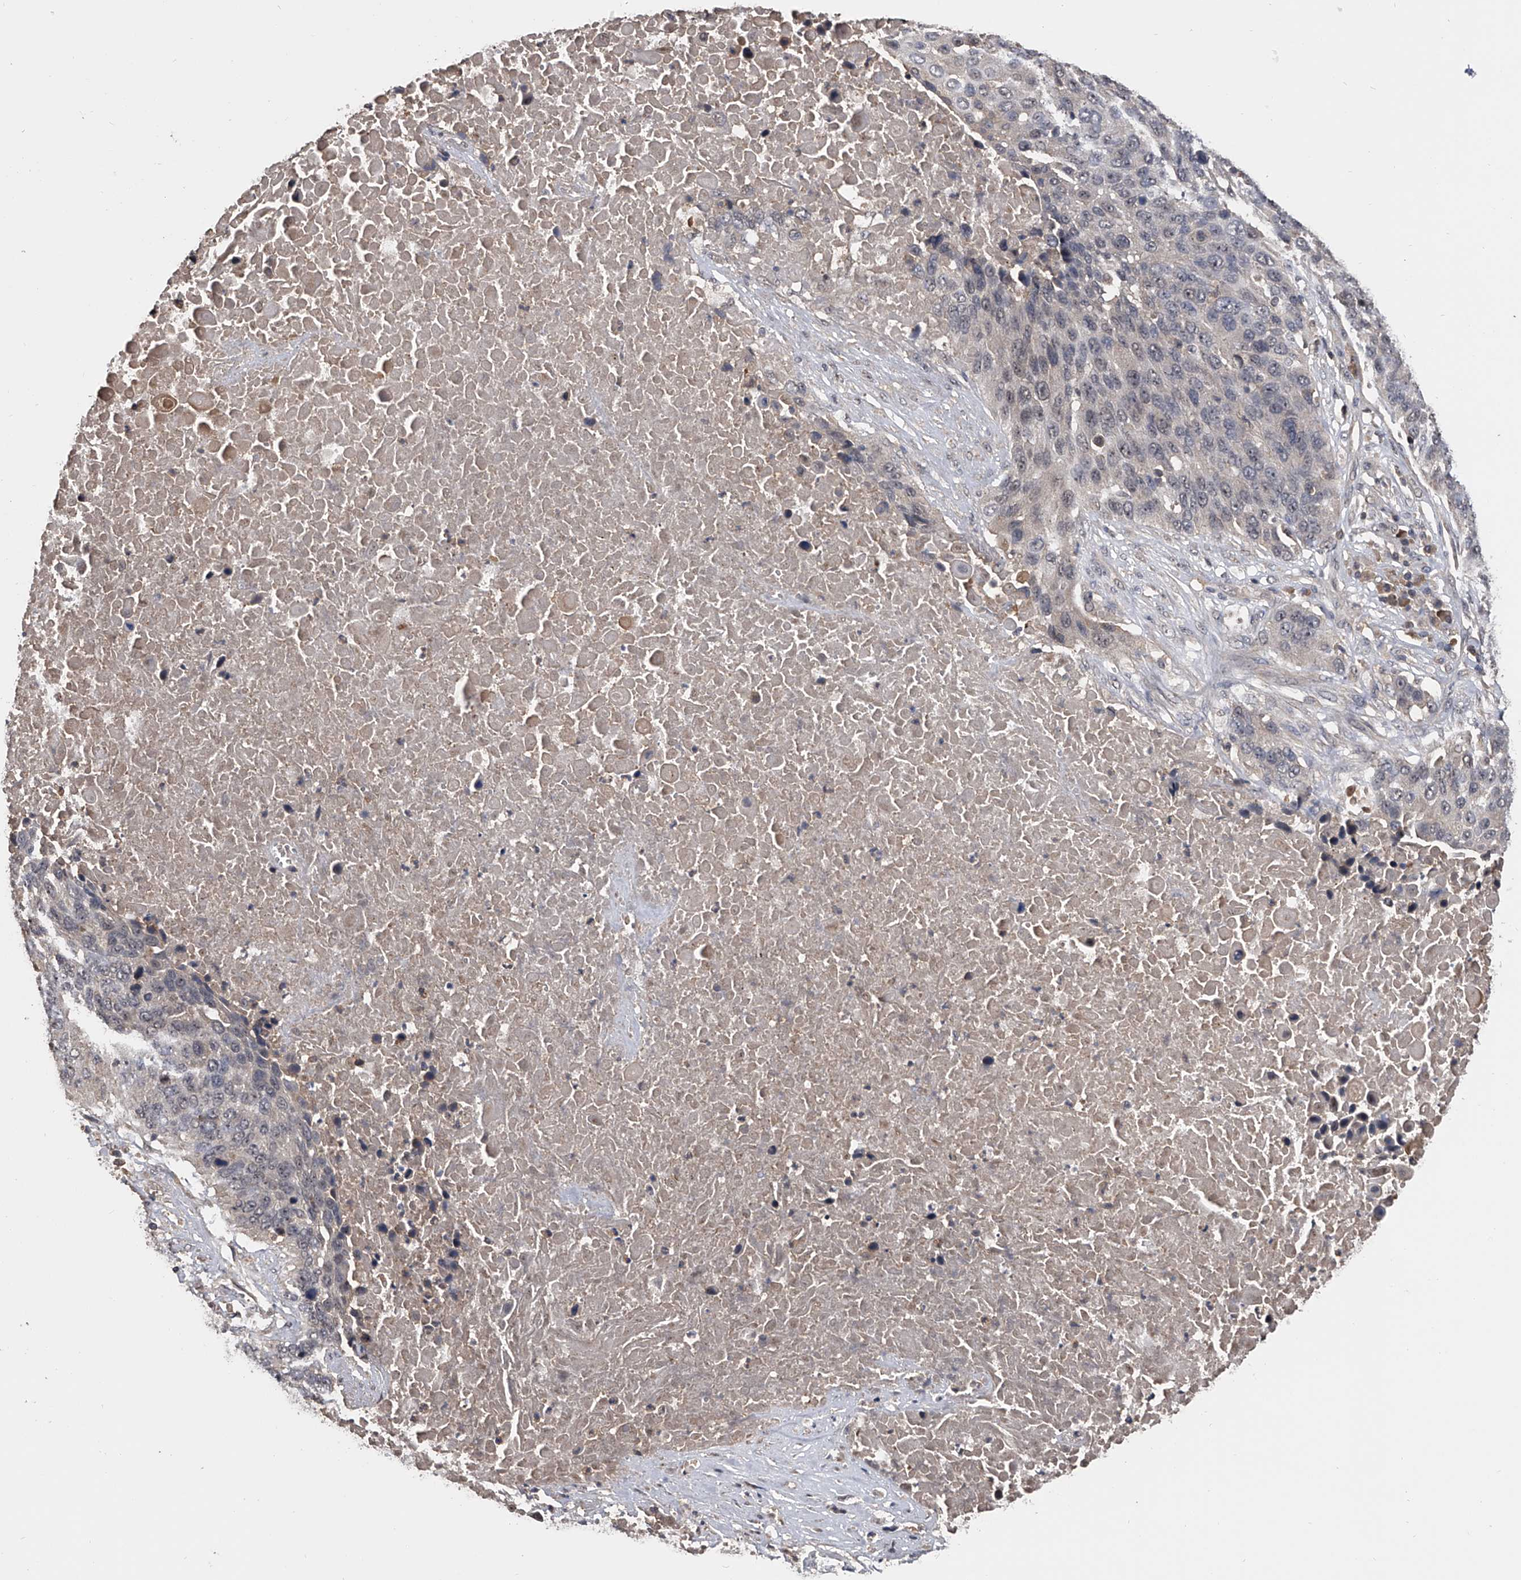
{"staining": {"intensity": "negative", "quantity": "none", "location": "none"}, "tissue": "lung cancer", "cell_type": "Tumor cells", "image_type": "cancer", "snomed": [{"axis": "morphology", "description": "Squamous cell carcinoma, NOS"}, {"axis": "topography", "description": "Lung"}], "caption": "The immunohistochemistry histopathology image has no significant expression in tumor cells of lung cancer (squamous cell carcinoma) tissue.", "gene": "EFCAB7", "patient": {"sex": "male", "age": 66}}